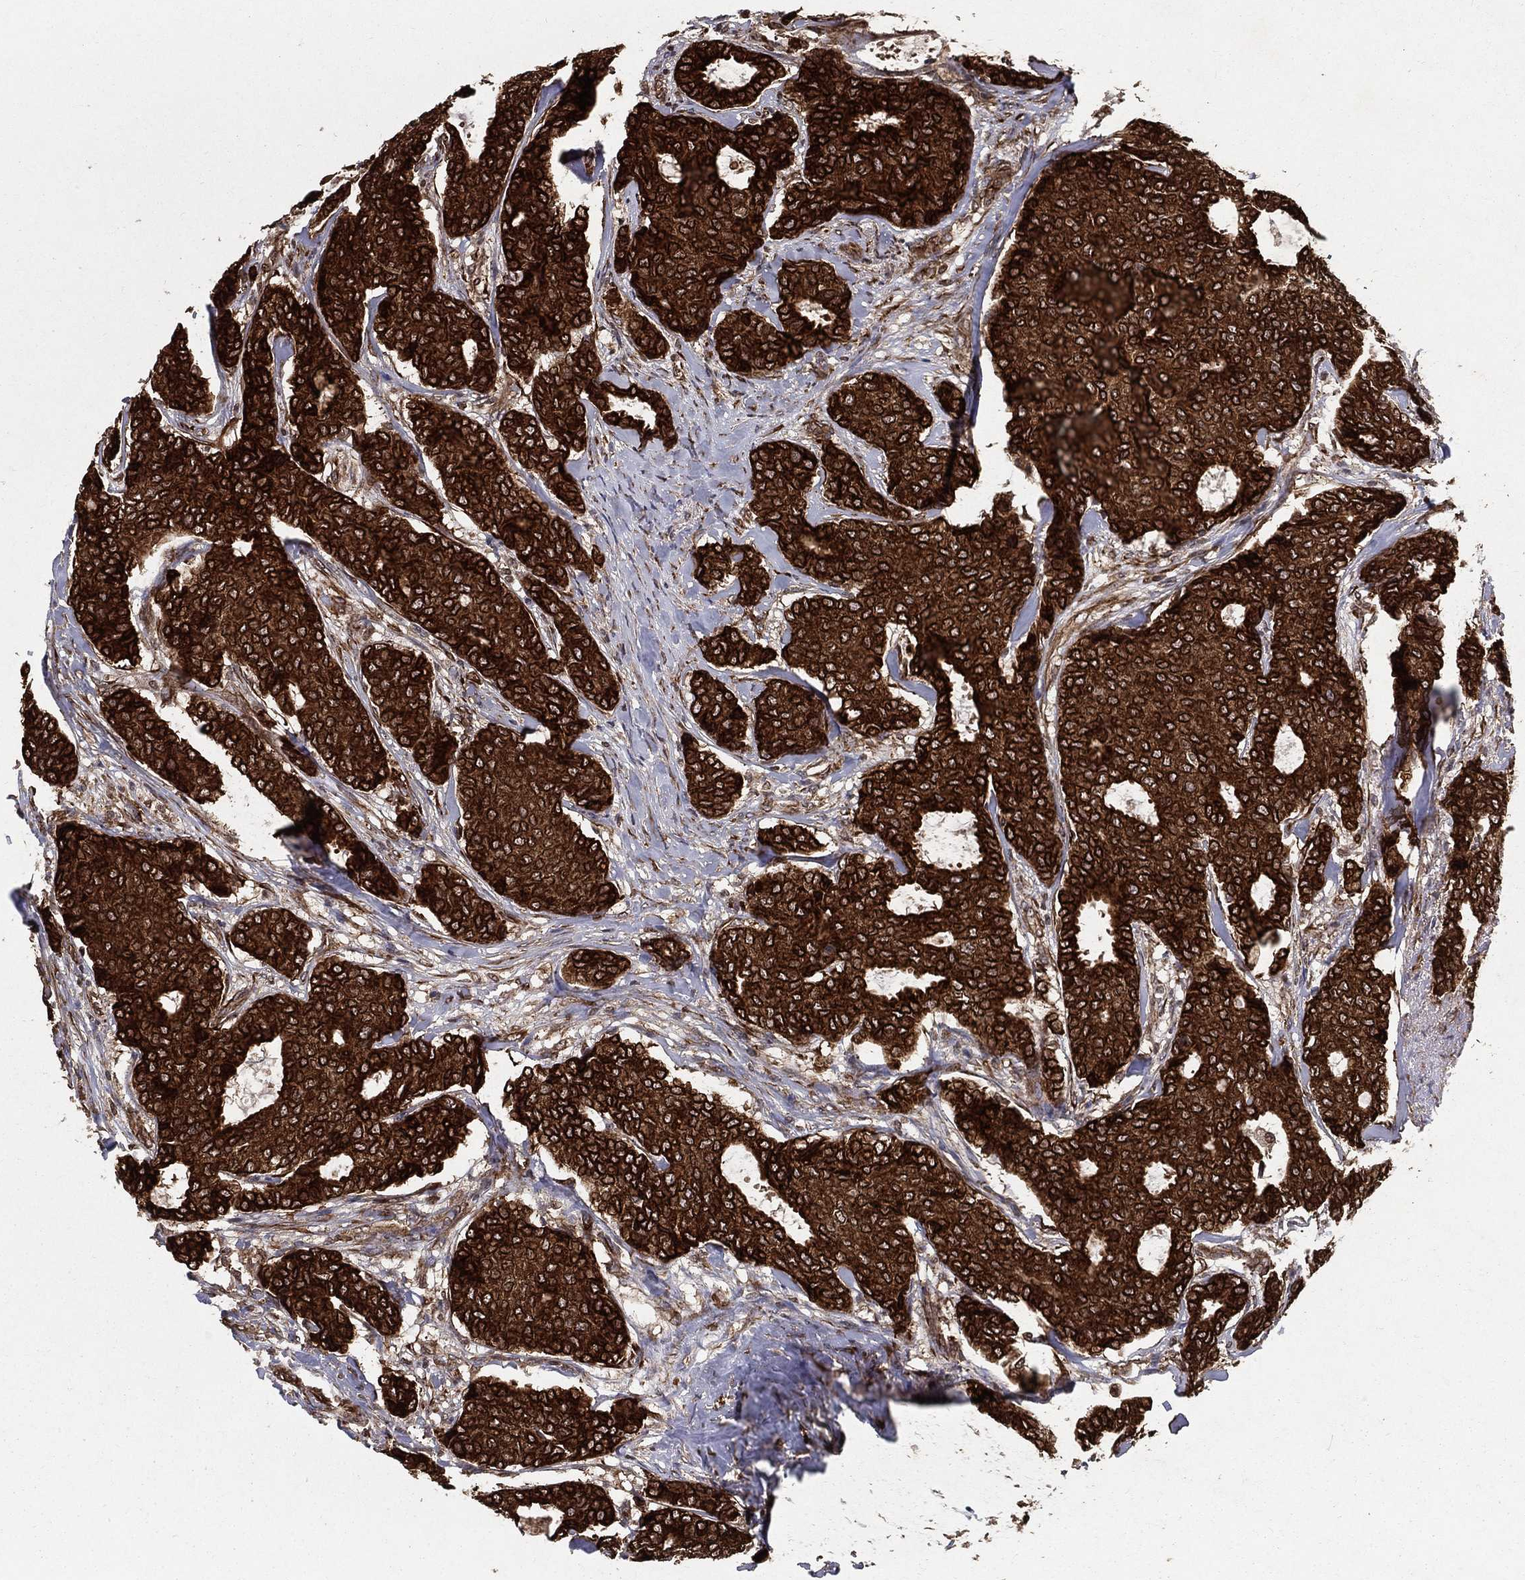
{"staining": {"intensity": "strong", "quantity": ">75%", "location": "cytoplasmic/membranous"}, "tissue": "breast cancer", "cell_type": "Tumor cells", "image_type": "cancer", "snomed": [{"axis": "morphology", "description": "Duct carcinoma"}, {"axis": "topography", "description": "Breast"}], "caption": "Immunohistochemistry photomicrograph of neoplastic tissue: human infiltrating ductal carcinoma (breast) stained using IHC exhibits high levels of strong protein expression localized specifically in the cytoplasmic/membranous of tumor cells, appearing as a cytoplasmic/membranous brown color.", "gene": "CERS2", "patient": {"sex": "female", "age": 75}}